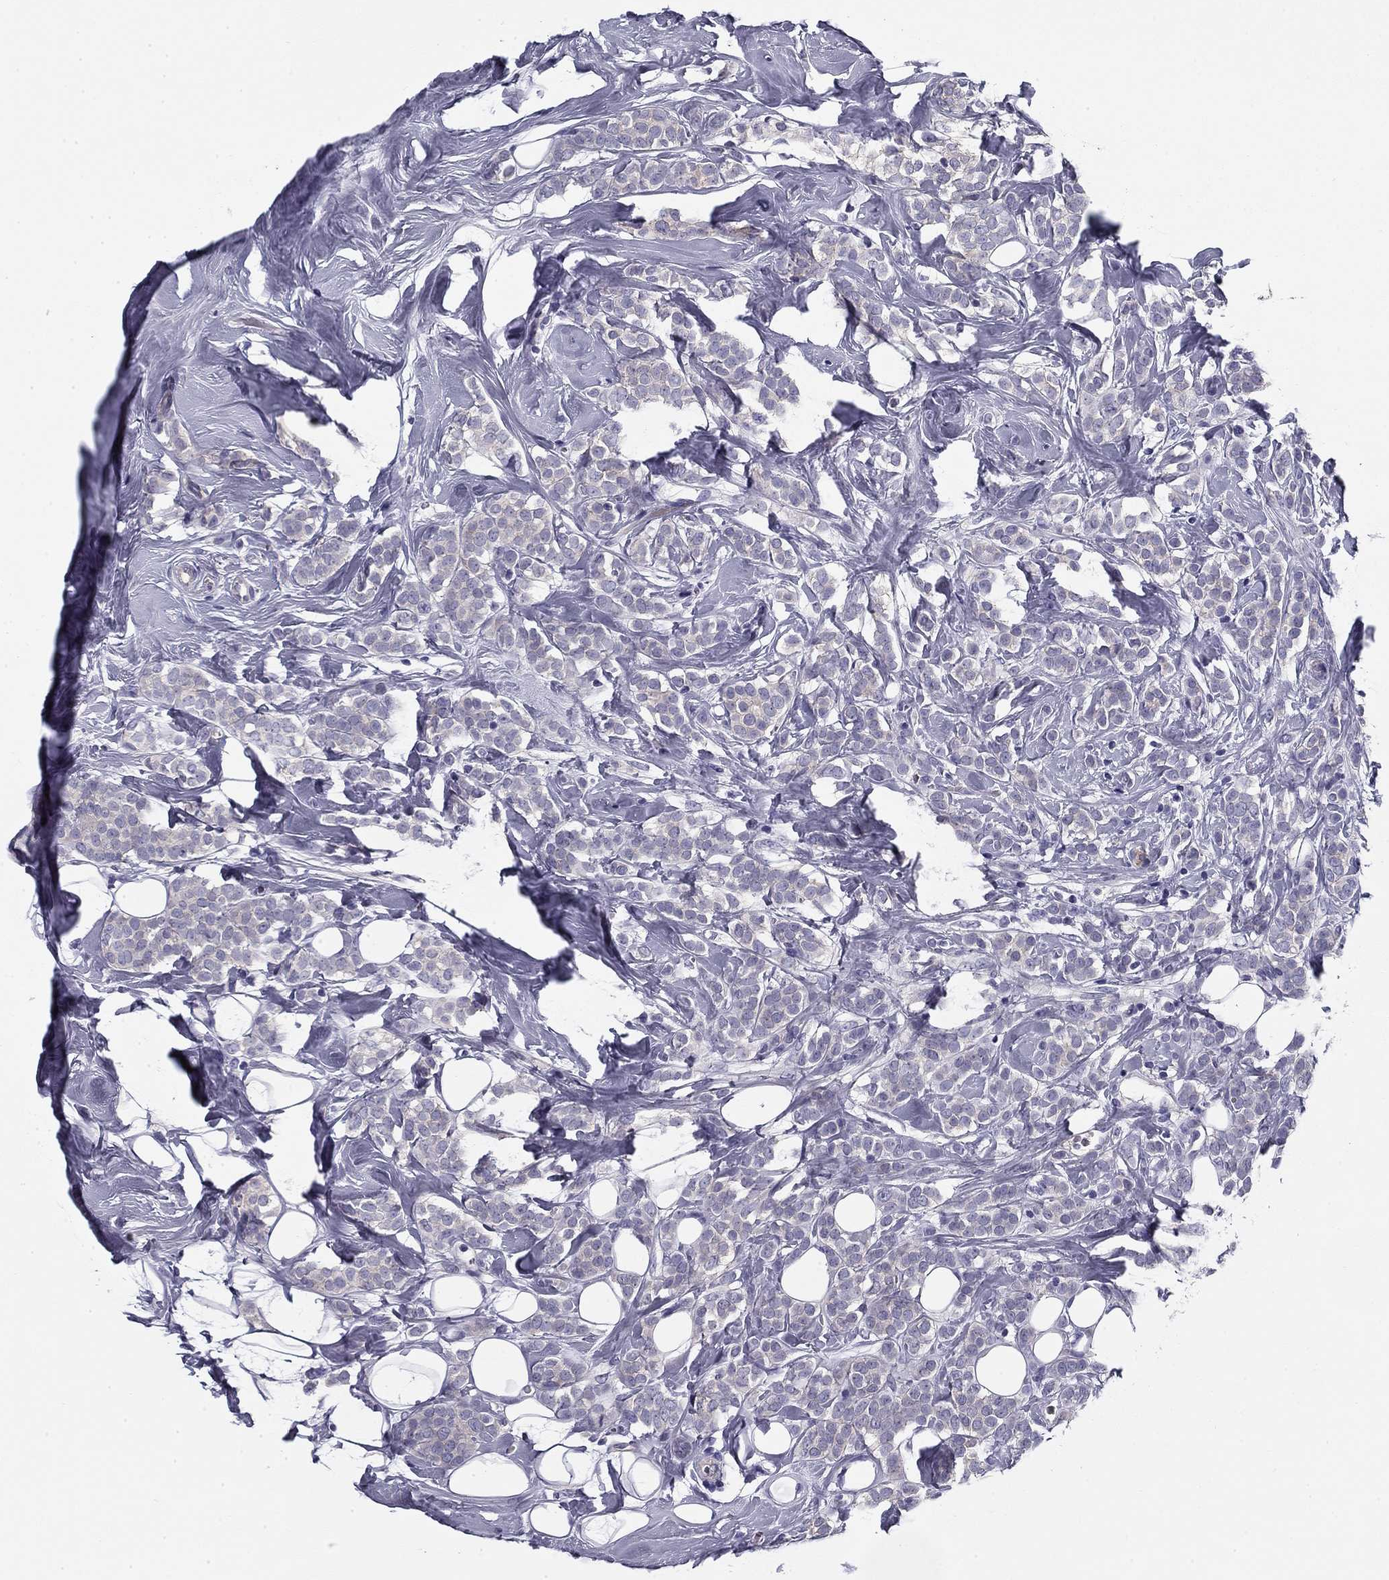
{"staining": {"intensity": "negative", "quantity": "none", "location": "none"}, "tissue": "breast cancer", "cell_type": "Tumor cells", "image_type": "cancer", "snomed": [{"axis": "morphology", "description": "Lobular carcinoma"}, {"axis": "topography", "description": "Breast"}], "caption": "IHC of breast lobular carcinoma demonstrates no staining in tumor cells. (Immunohistochemistry (ihc), brightfield microscopy, high magnification).", "gene": "FLNC", "patient": {"sex": "female", "age": 49}}